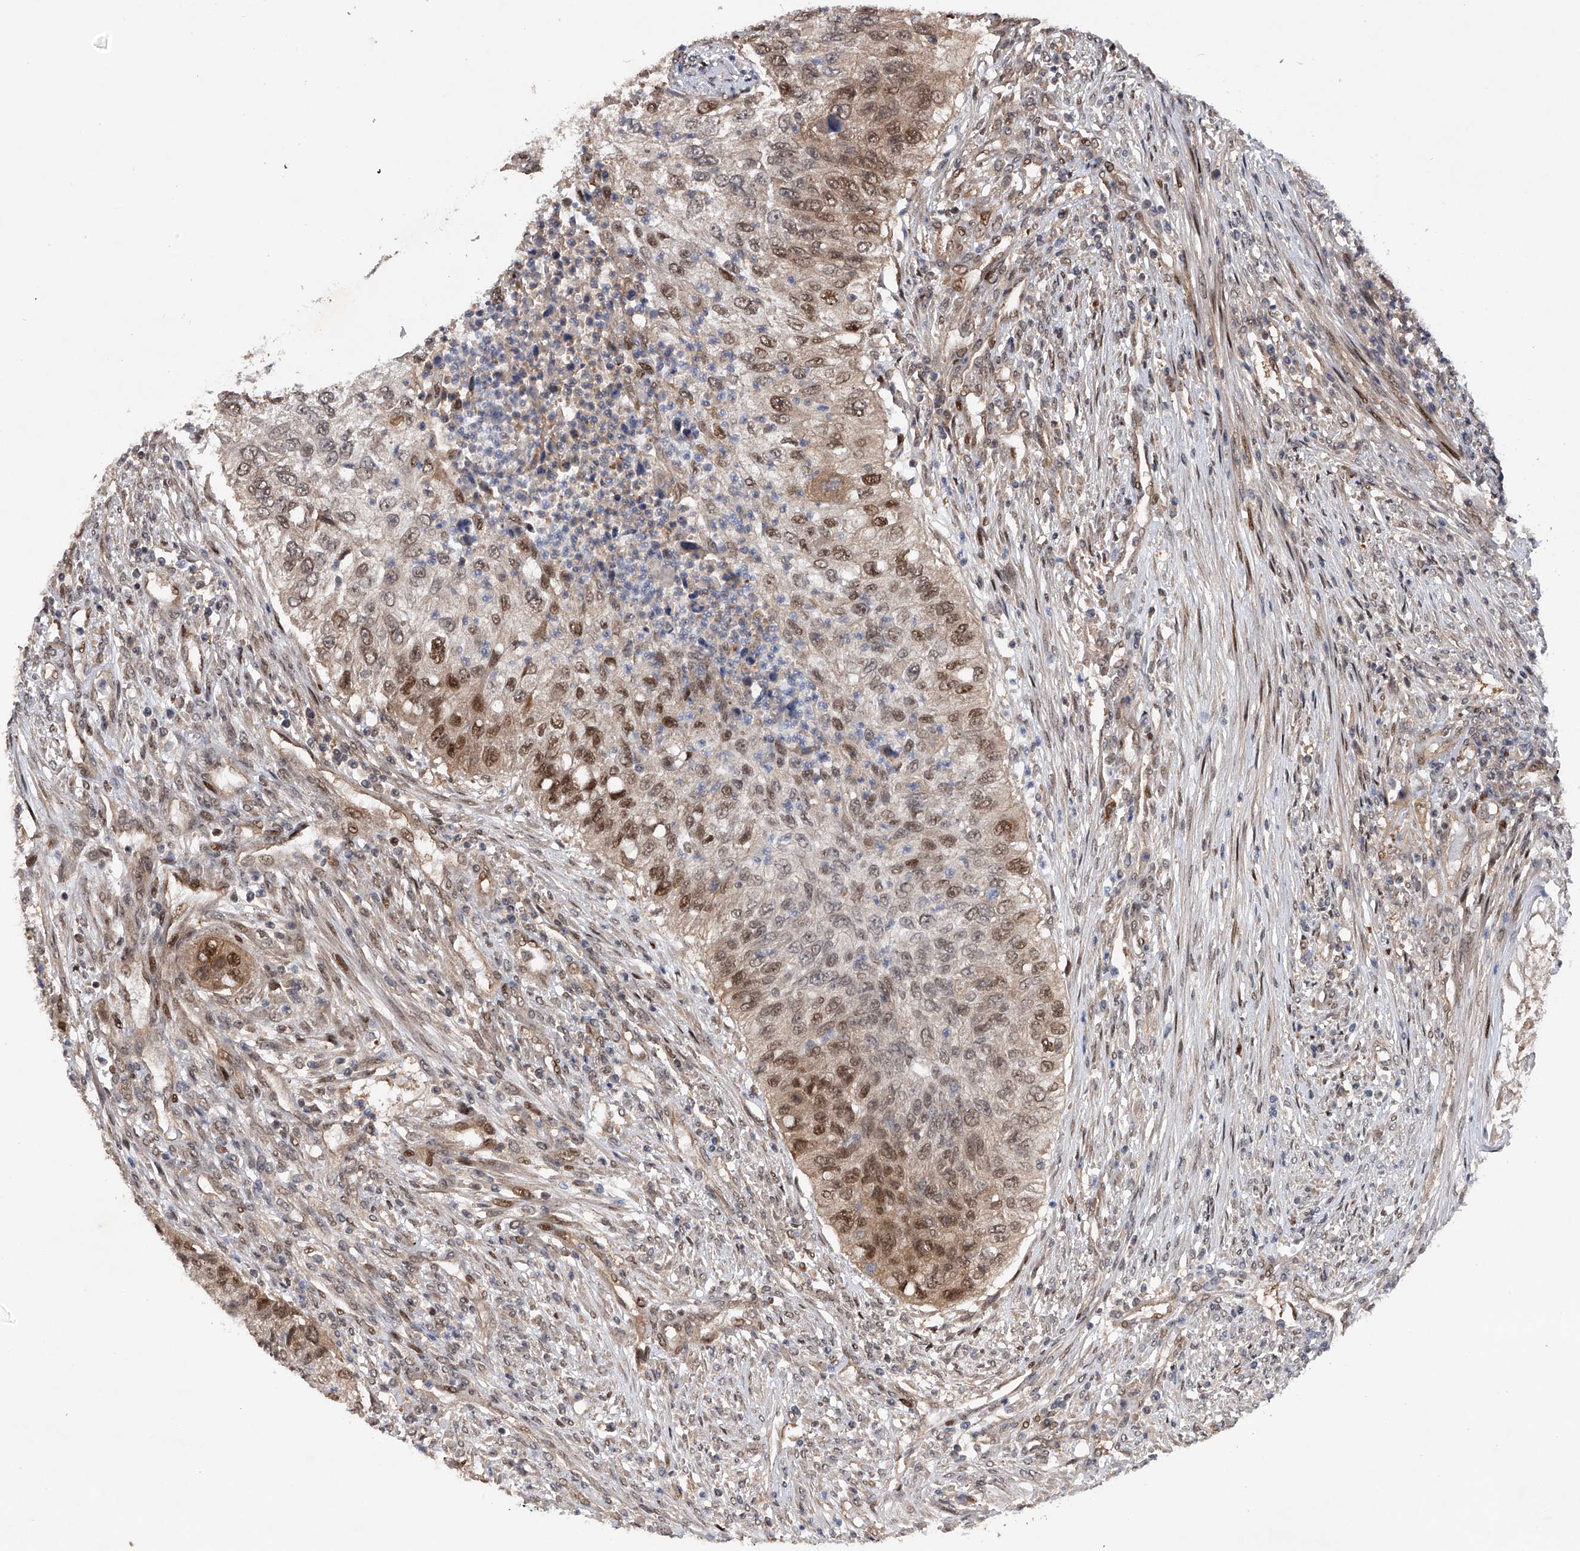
{"staining": {"intensity": "moderate", "quantity": ">75%", "location": "nuclear"}, "tissue": "urothelial cancer", "cell_type": "Tumor cells", "image_type": "cancer", "snomed": [{"axis": "morphology", "description": "Urothelial carcinoma, High grade"}, {"axis": "topography", "description": "Urinary bladder"}], "caption": "Immunohistochemical staining of urothelial cancer demonstrates medium levels of moderate nuclear positivity in approximately >75% of tumor cells.", "gene": "RWDD2A", "patient": {"sex": "female", "age": 60}}